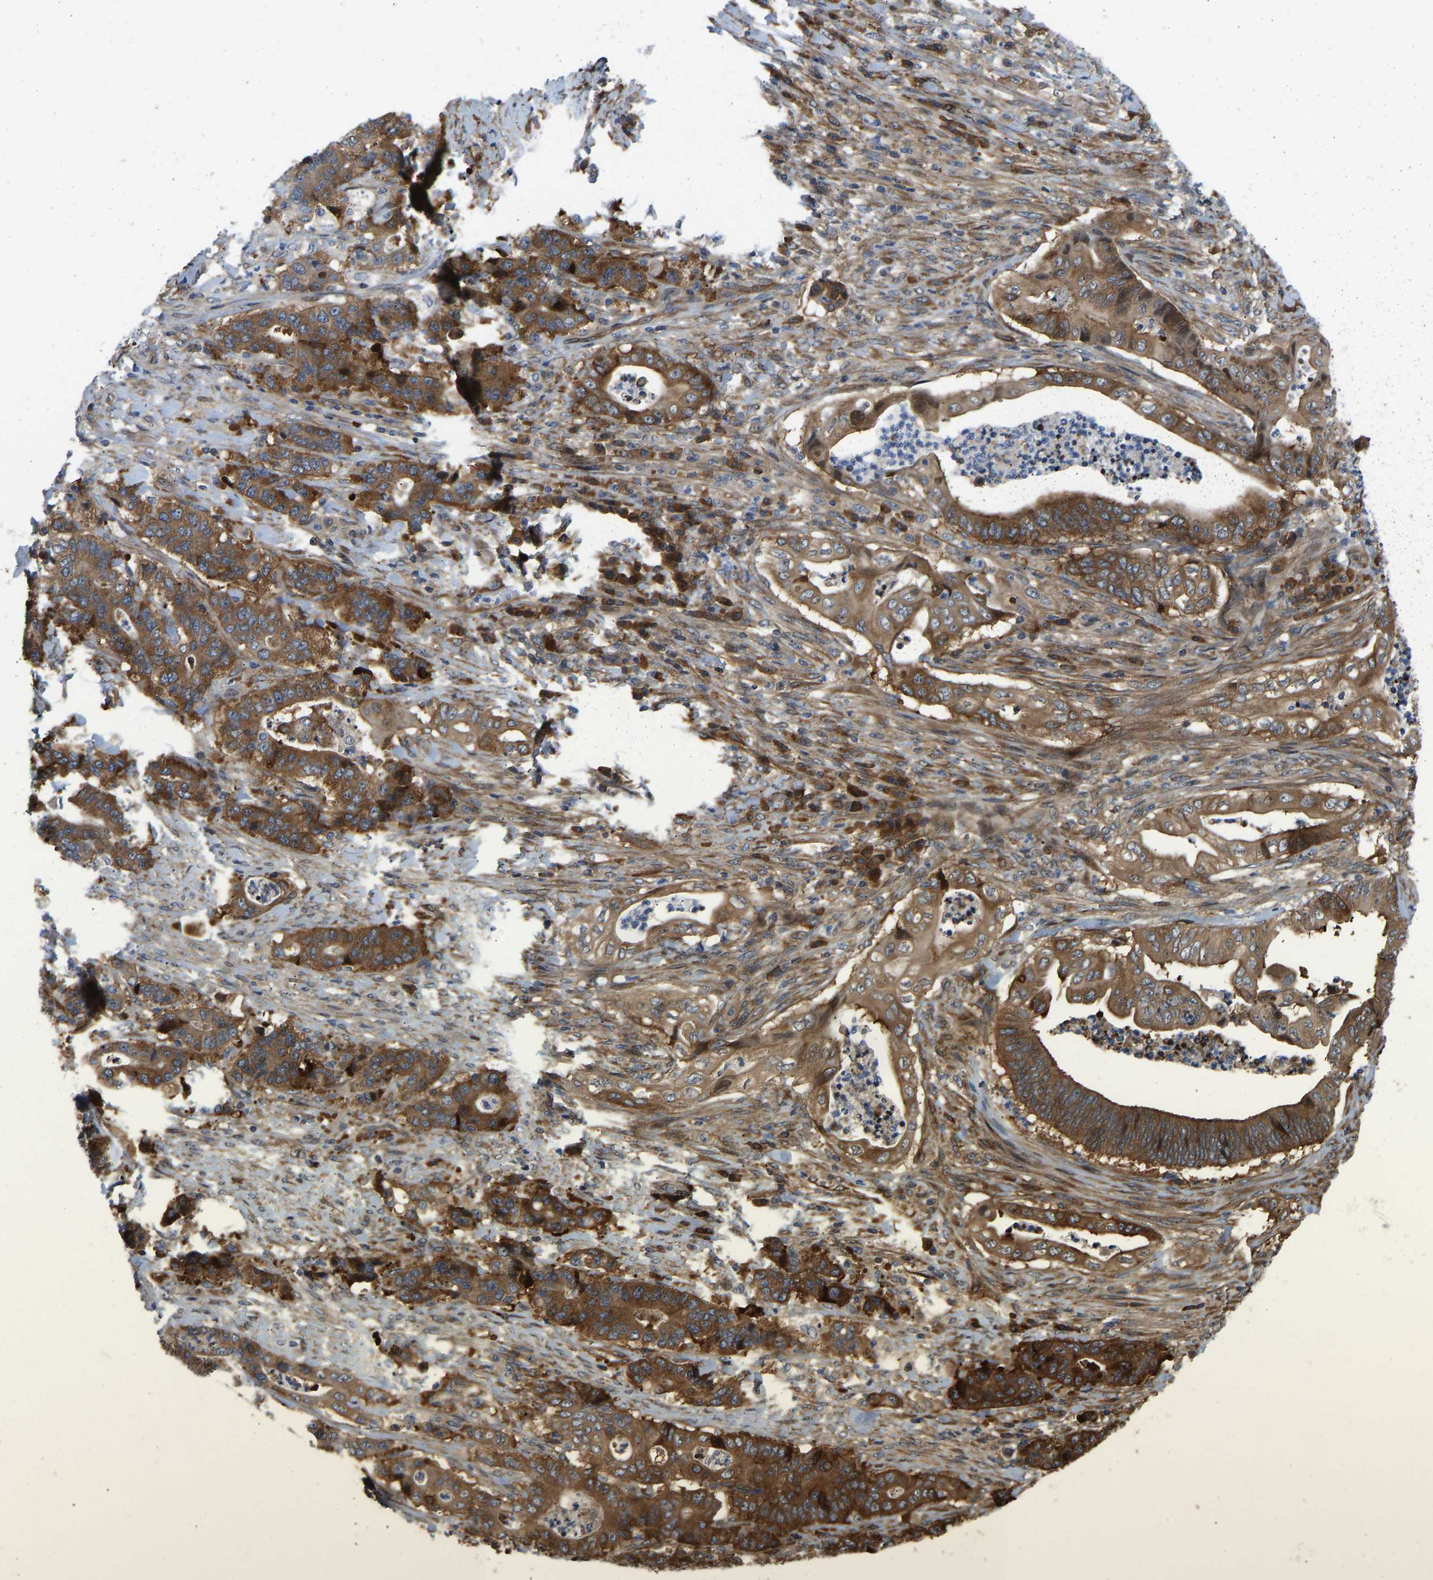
{"staining": {"intensity": "strong", "quantity": ">75%", "location": "cytoplasmic/membranous"}, "tissue": "stomach cancer", "cell_type": "Tumor cells", "image_type": "cancer", "snomed": [{"axis": "morphology", "description": "Adenocarcinoma, NOS"}, {"axis": "topography", "description": "Stomach"}], "caption": "About >75% of tumor cells in adenocarcinoma (stomach) exhibit strong cytoplasmic/membranous protein positivity as visualized by brown immunohistochemical staining.", "gene": "RASGRF2", "patient": {"sex": "female", "age": 73}}